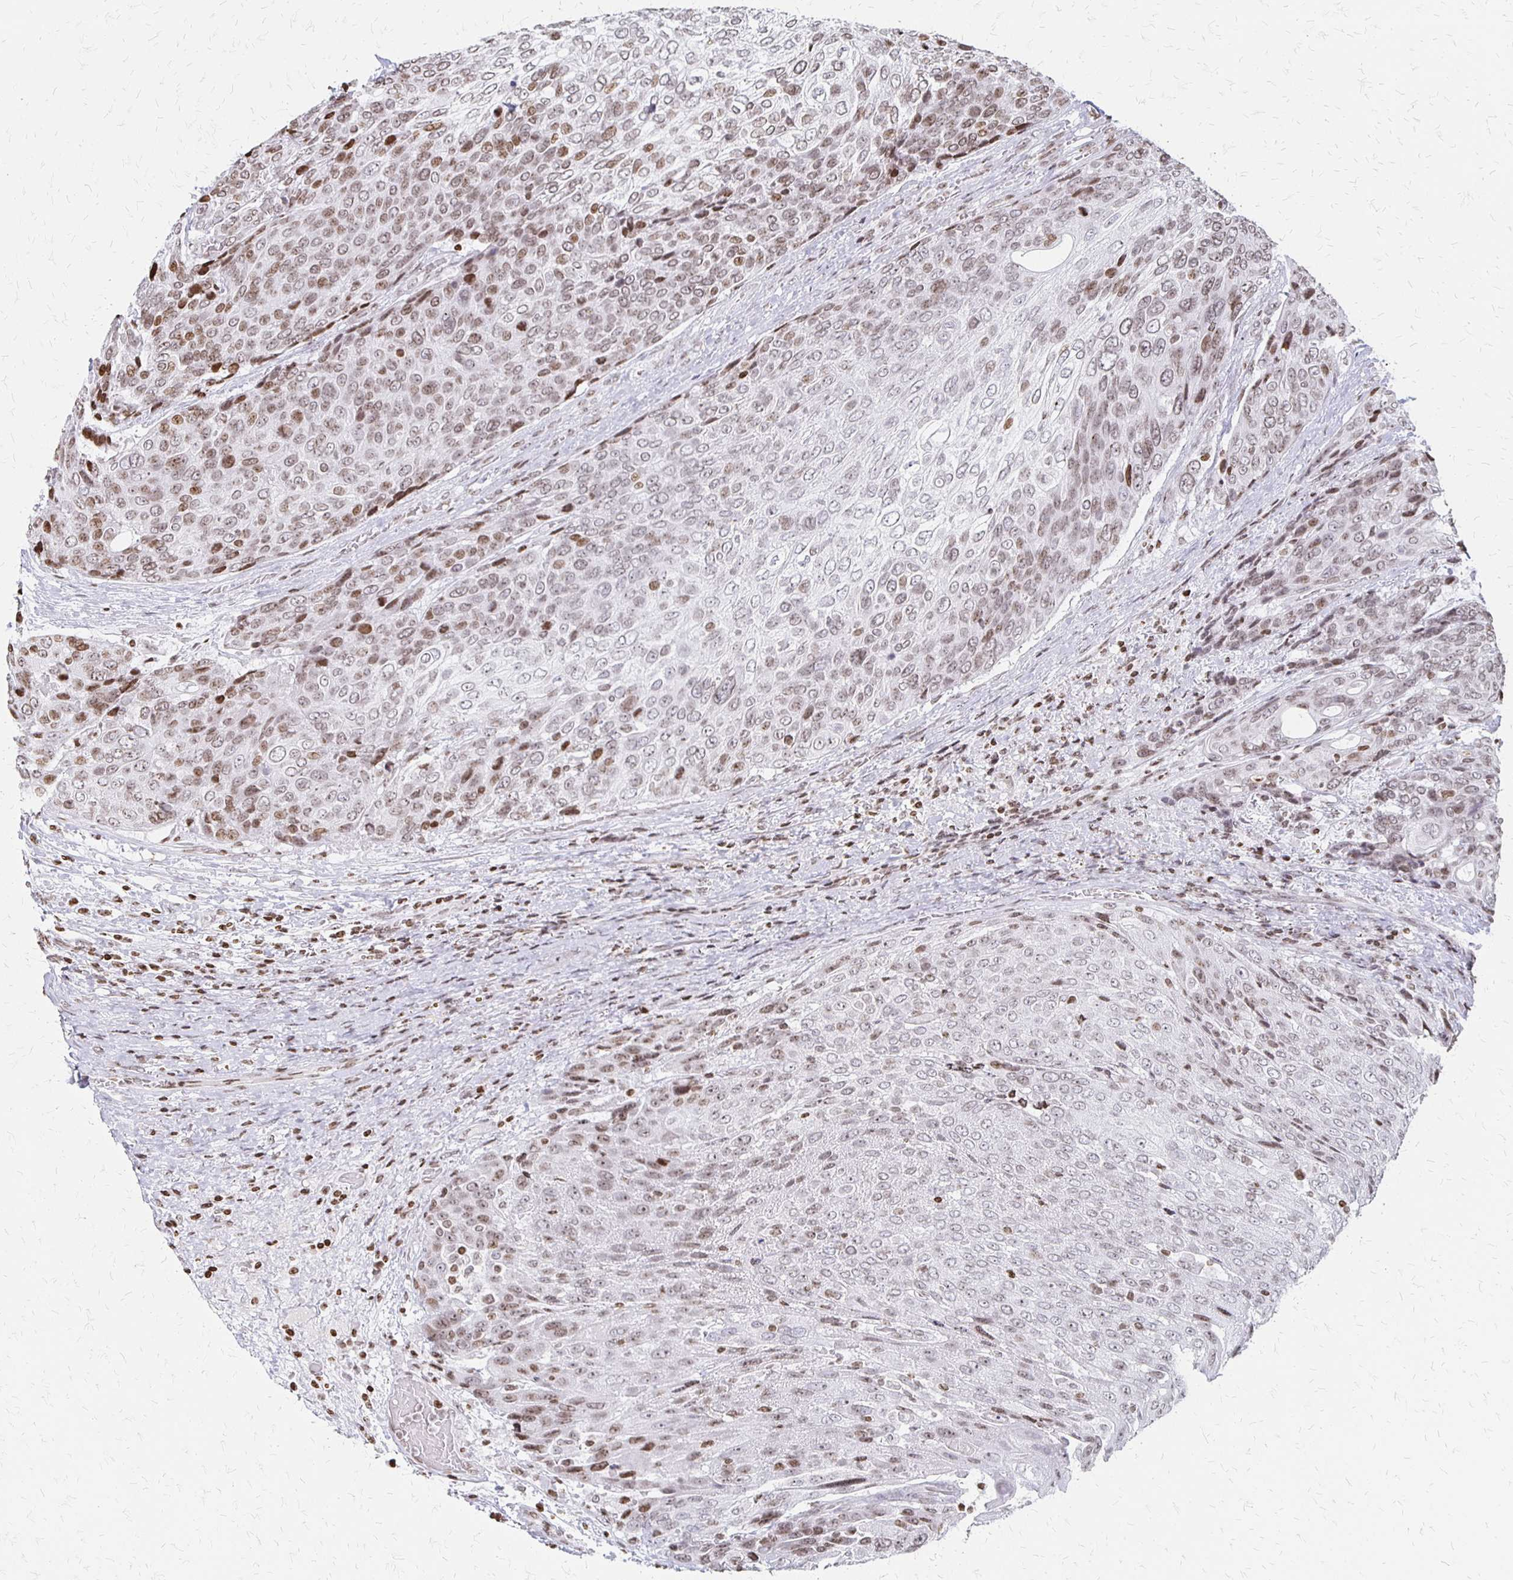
{"staining": {"intensity": "moderate", "quantity": "25%-75%", "location": "nuclear"}, "tissue": "urothelial cancer", "cell_type": "Tumor cells", "image_type": "cancer", "snomed": [{"axis": "morphology", "description": "Urothelial carcinoma, High grade"}, {"axis": "topography", "description": "Urinary bladder"}], "caption": "Immunohistochemical staining of urothelial cancer exhibits moderate nuclear protein staining in about 25%-75% of tumor cells.", "gene": "ZNF280C", "patient": {"sex": "female", "age": 70}}